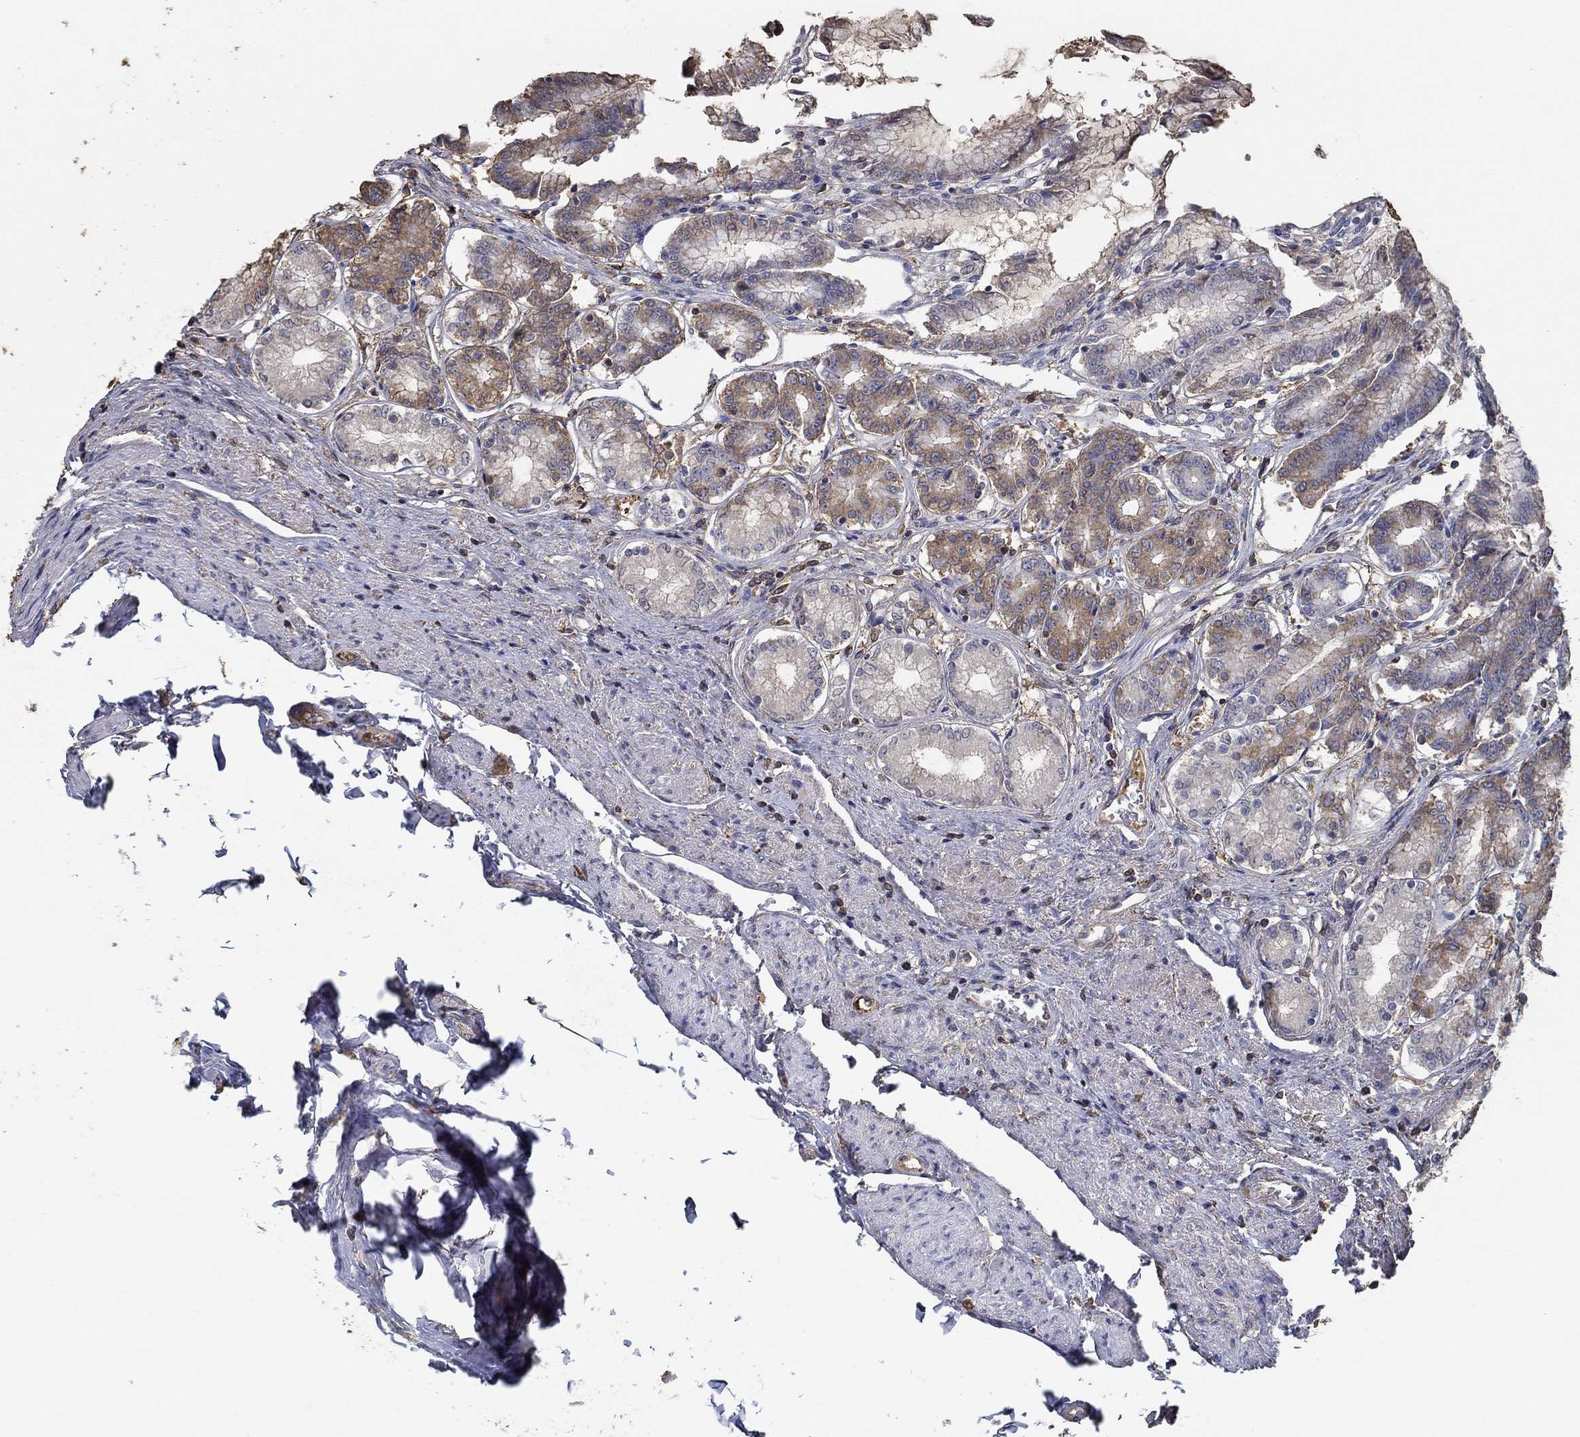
{"staining": {"intensity": "moderate", "quantity": "25%-75%", "location": "cytoplasmic/membranous"}, "tissue": "stomach", "cell_type": "Glandular cells", "image_type": "normal", "snomed": [{"axis": "morphology", "description": "Normal tissue, NOS"}, {"axis": "topography", "description": "Stomach"}], "caption": "Moderate cytoplasmic/membranous expression is seen in approximately 25%-75% of glandular cells in normal stomach. (Stains: DAB (3,3'-diaminobenzidine) in brown, nuclei in blue, Microscopy: brightfield microscopy at high magnification).", "gene": "IL10", "patient": {"sex": "female", "age": 65}}